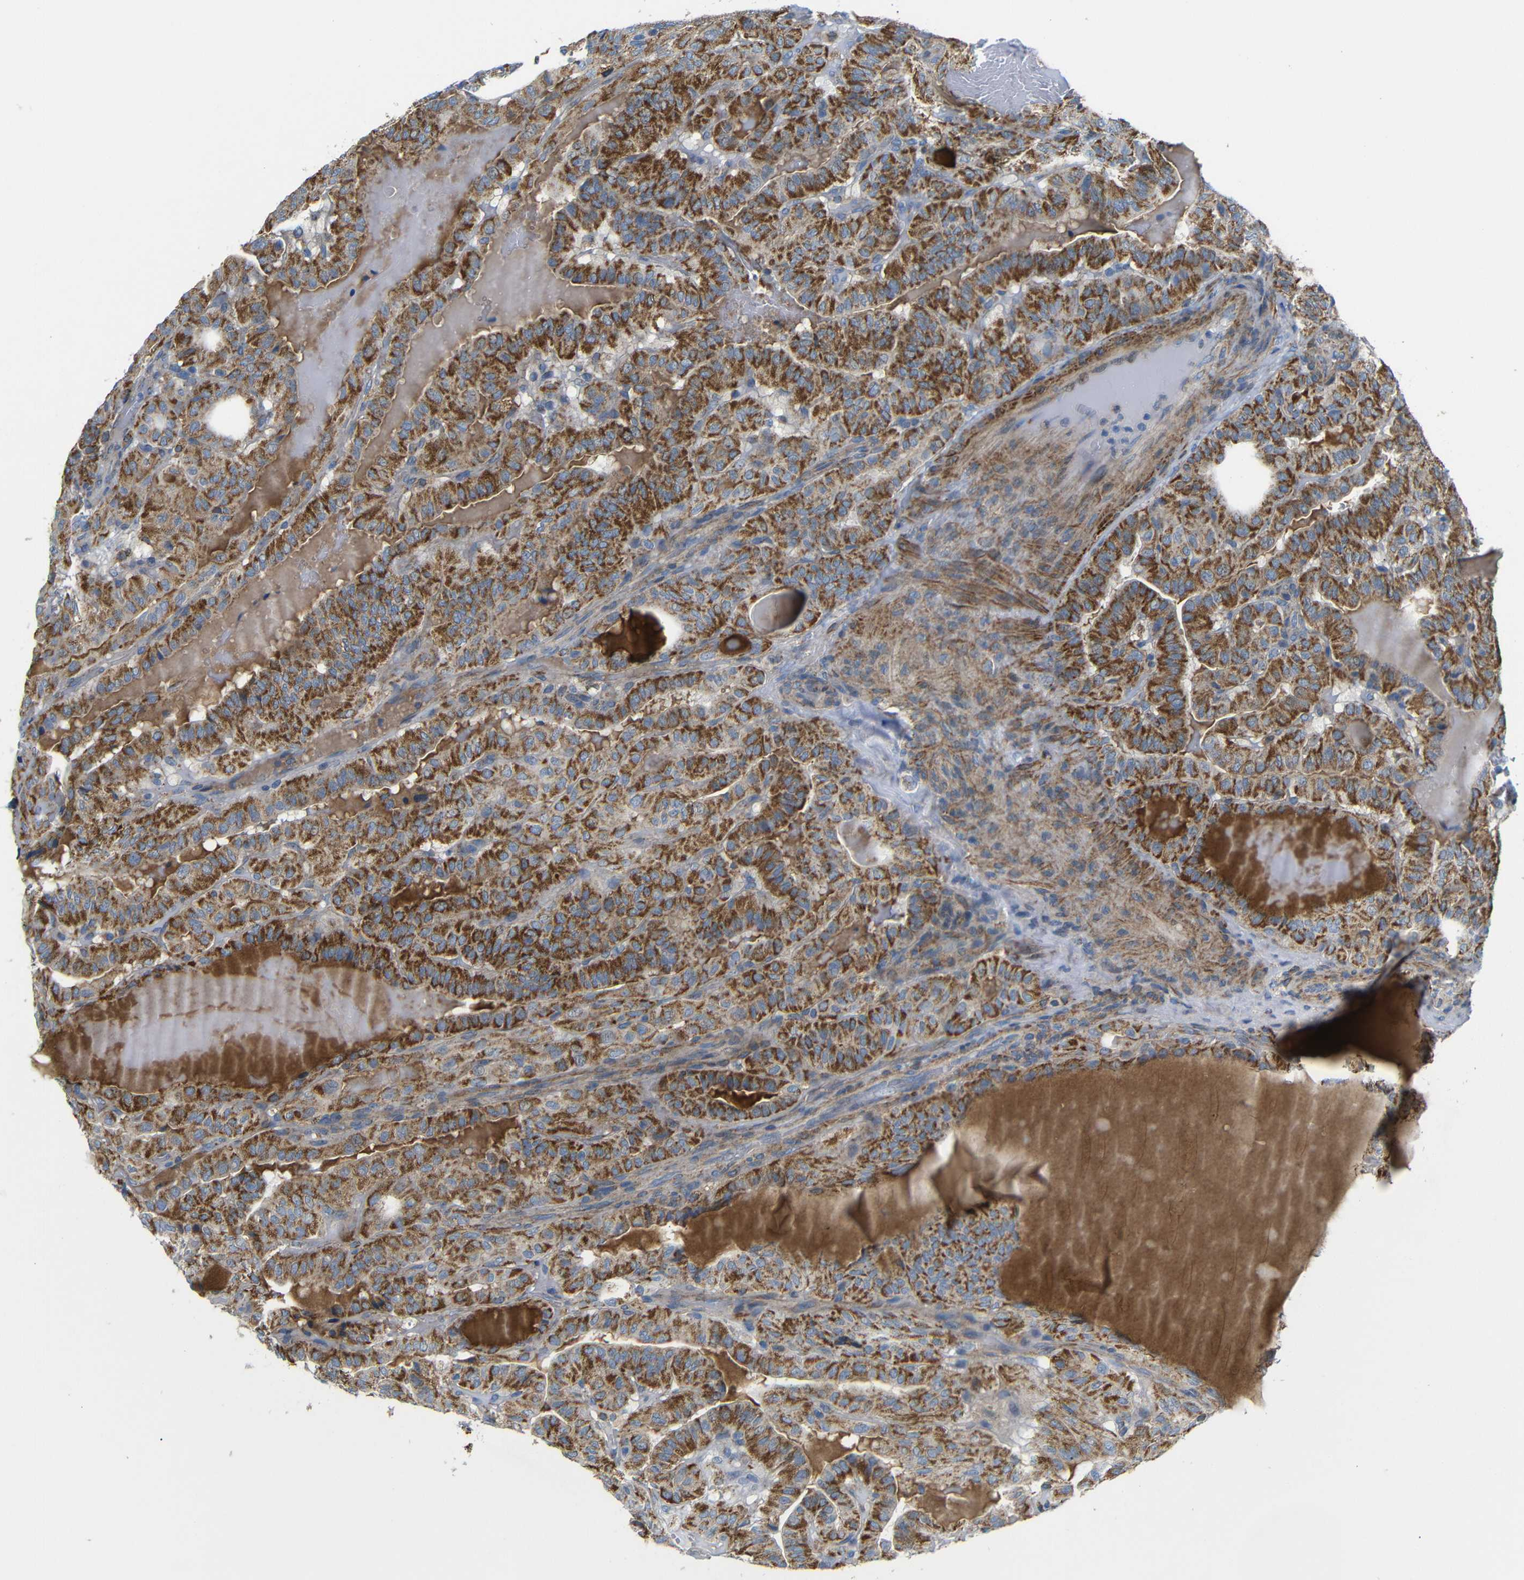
{"staining": {"intensity": "strong", "quantity": ">75%", "location": "cytoplasmic/membranous"}, "tissue": "thyroid cancer", "cell_type": "Tumor cells", "image_type": "cancer", "snomed": [{"axis": "morphology", "description": "Papillary adenocarcinoma, NOS"}, {"axis": "topography", "description": "Thyroid gland"}], "caption": "Brown immunohistochemical staining in human thyroid cancer reveals strong cytoplasmic/membranous expression in about >75% of tumor cells.", "gene": "FAM171B", "patient": {"sex": "male", "age": 77}}